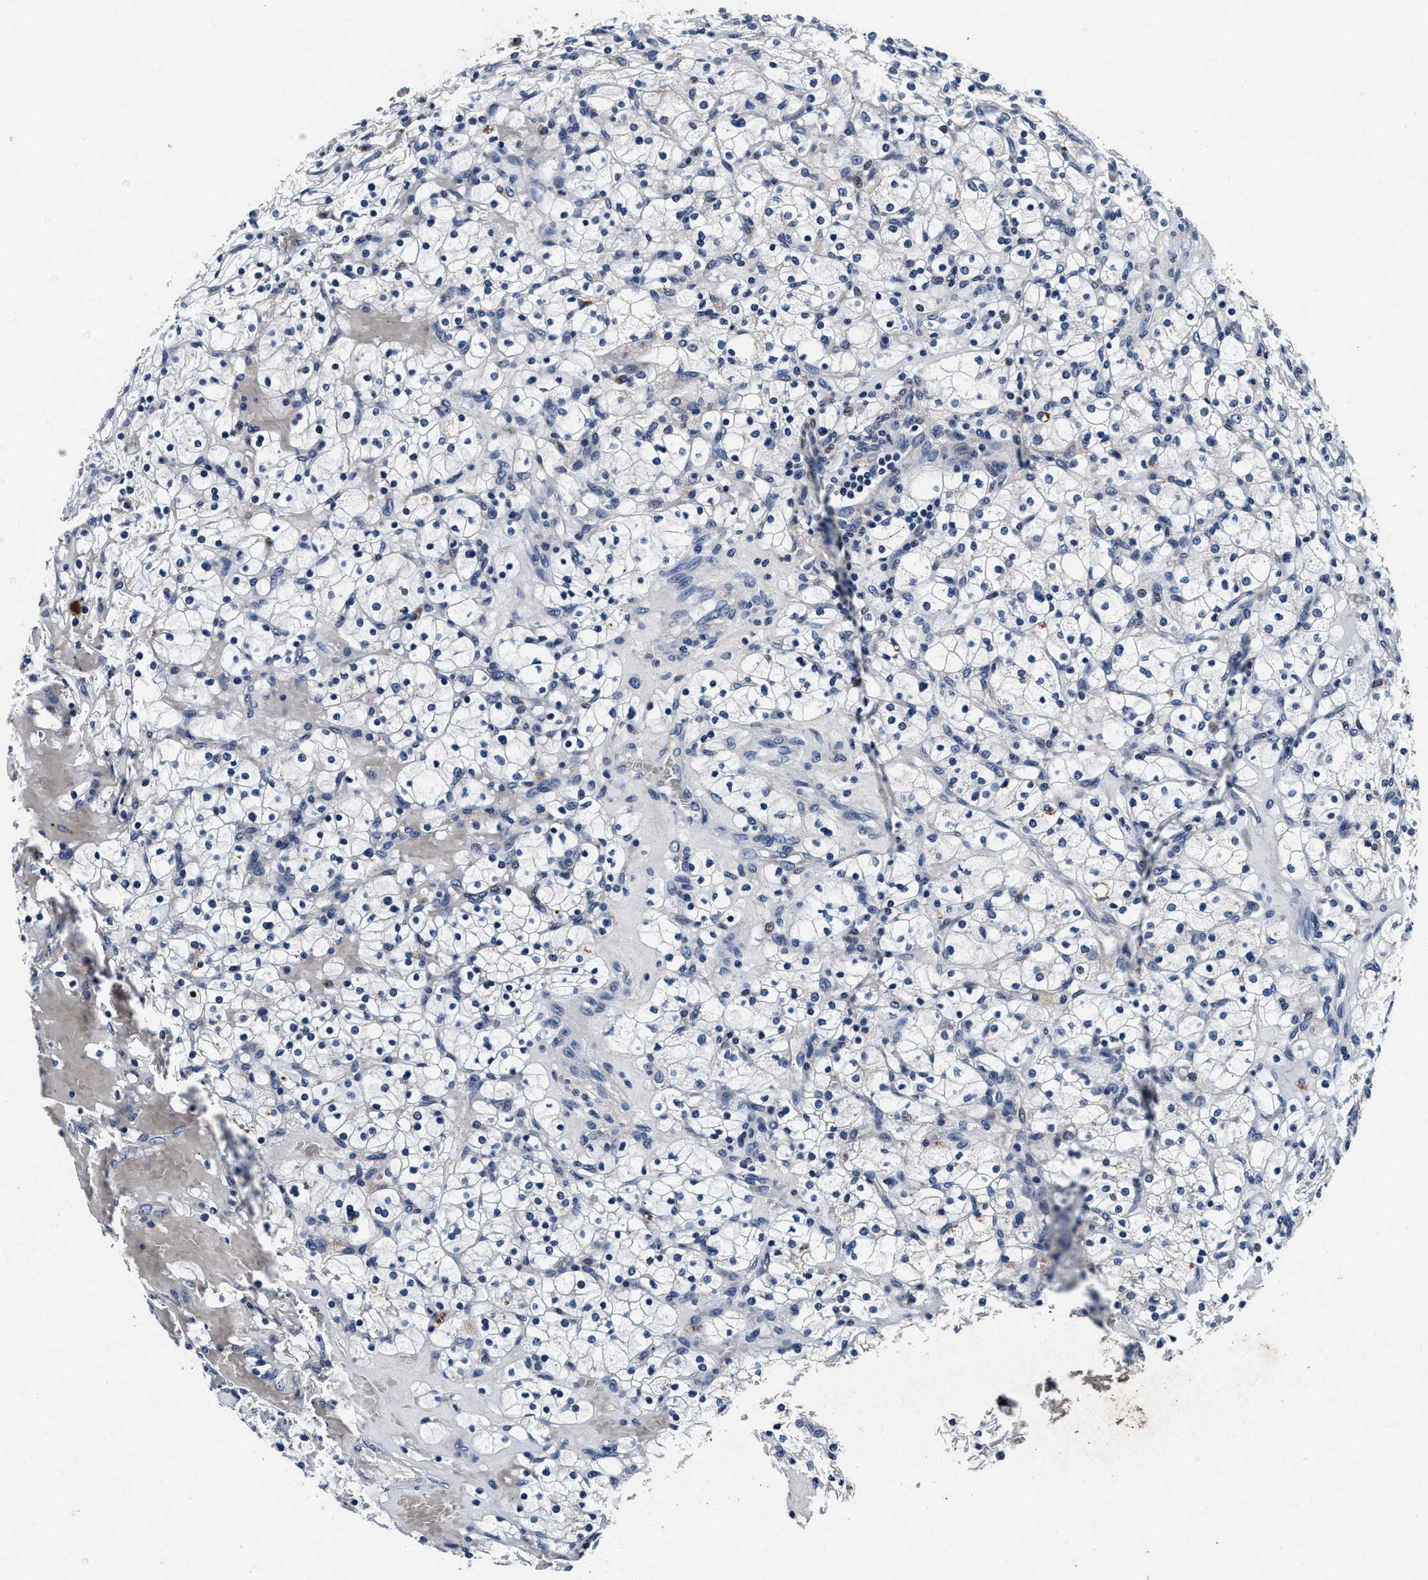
{"staining": {"intensity": "negative", "quantity": "none", "location": "none"}, "tissue": "renal cancer", "cell_type": "Tumor cells", "image_type": "cancer", "snomed": [{"axis": "morphology", "description": "Adenocarcinoma, NOS"}, {"axis": "topography", "description": "Kidney"}], "caption": "This is an immunohistochemistry (IHC) micrograph of human renal cancer. There is no expression in tumor cells.", "gene": "SLC8A1", "patient": {"sex": "female", "age": 83}}